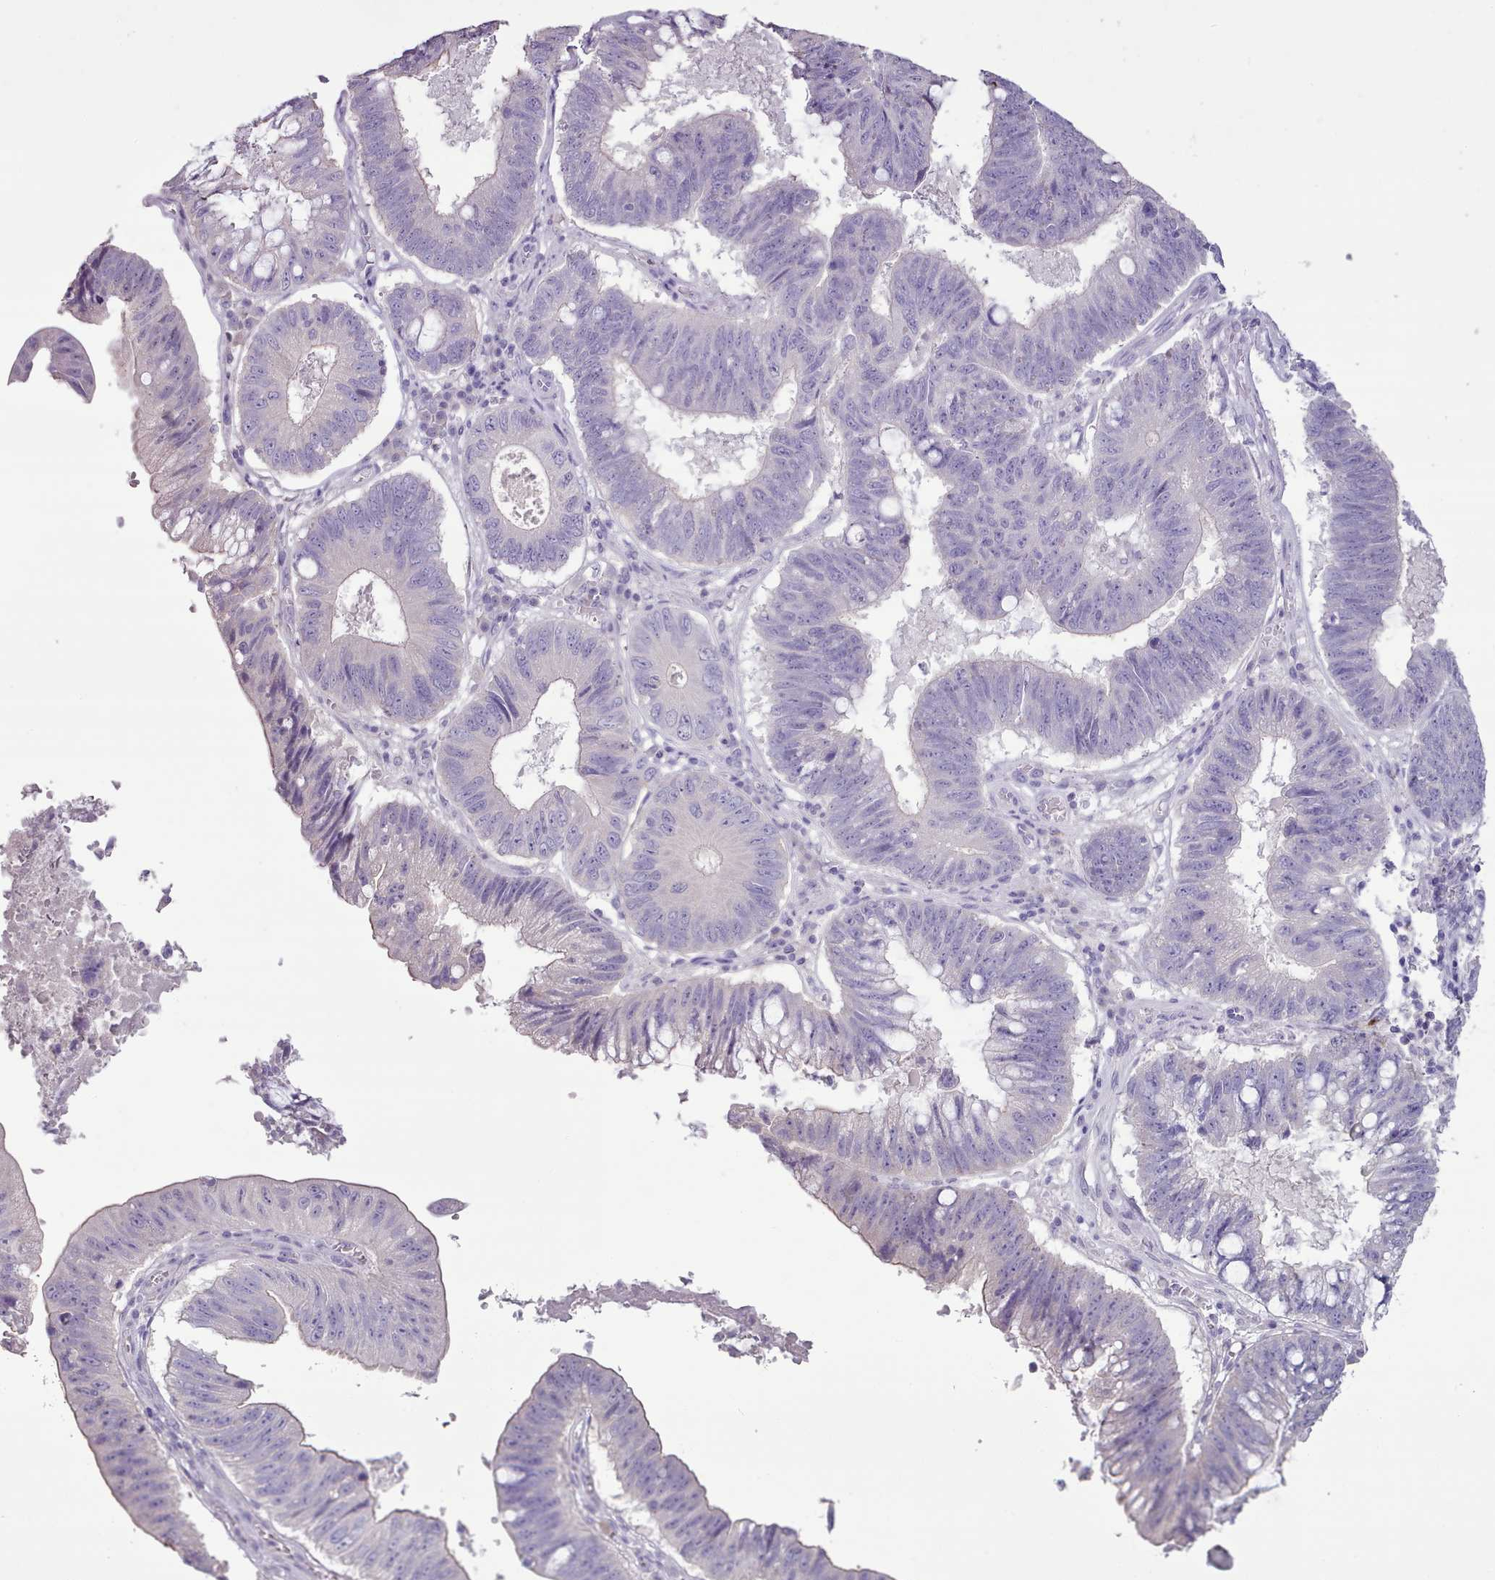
{"staining": {"intensity": "negative", "quantity": "none", "location": "none"}, "tissue": "stomach cancer", "cell_type": "Tumor cells", "image_type": "cancer", "snomed": [{"axis": "morphology", "description": "Adenocarcinoma, NOS"}, {"axis": "topography", "description": "Stomach"}], "caption": "The photomicrograph exhibits no significant staining in tumor cells of adenocarcinoma (stomach). Nuclei are stained in blue.", "gene": "BLOC1S2", "patient": {"sex": "male", "age": 59}}